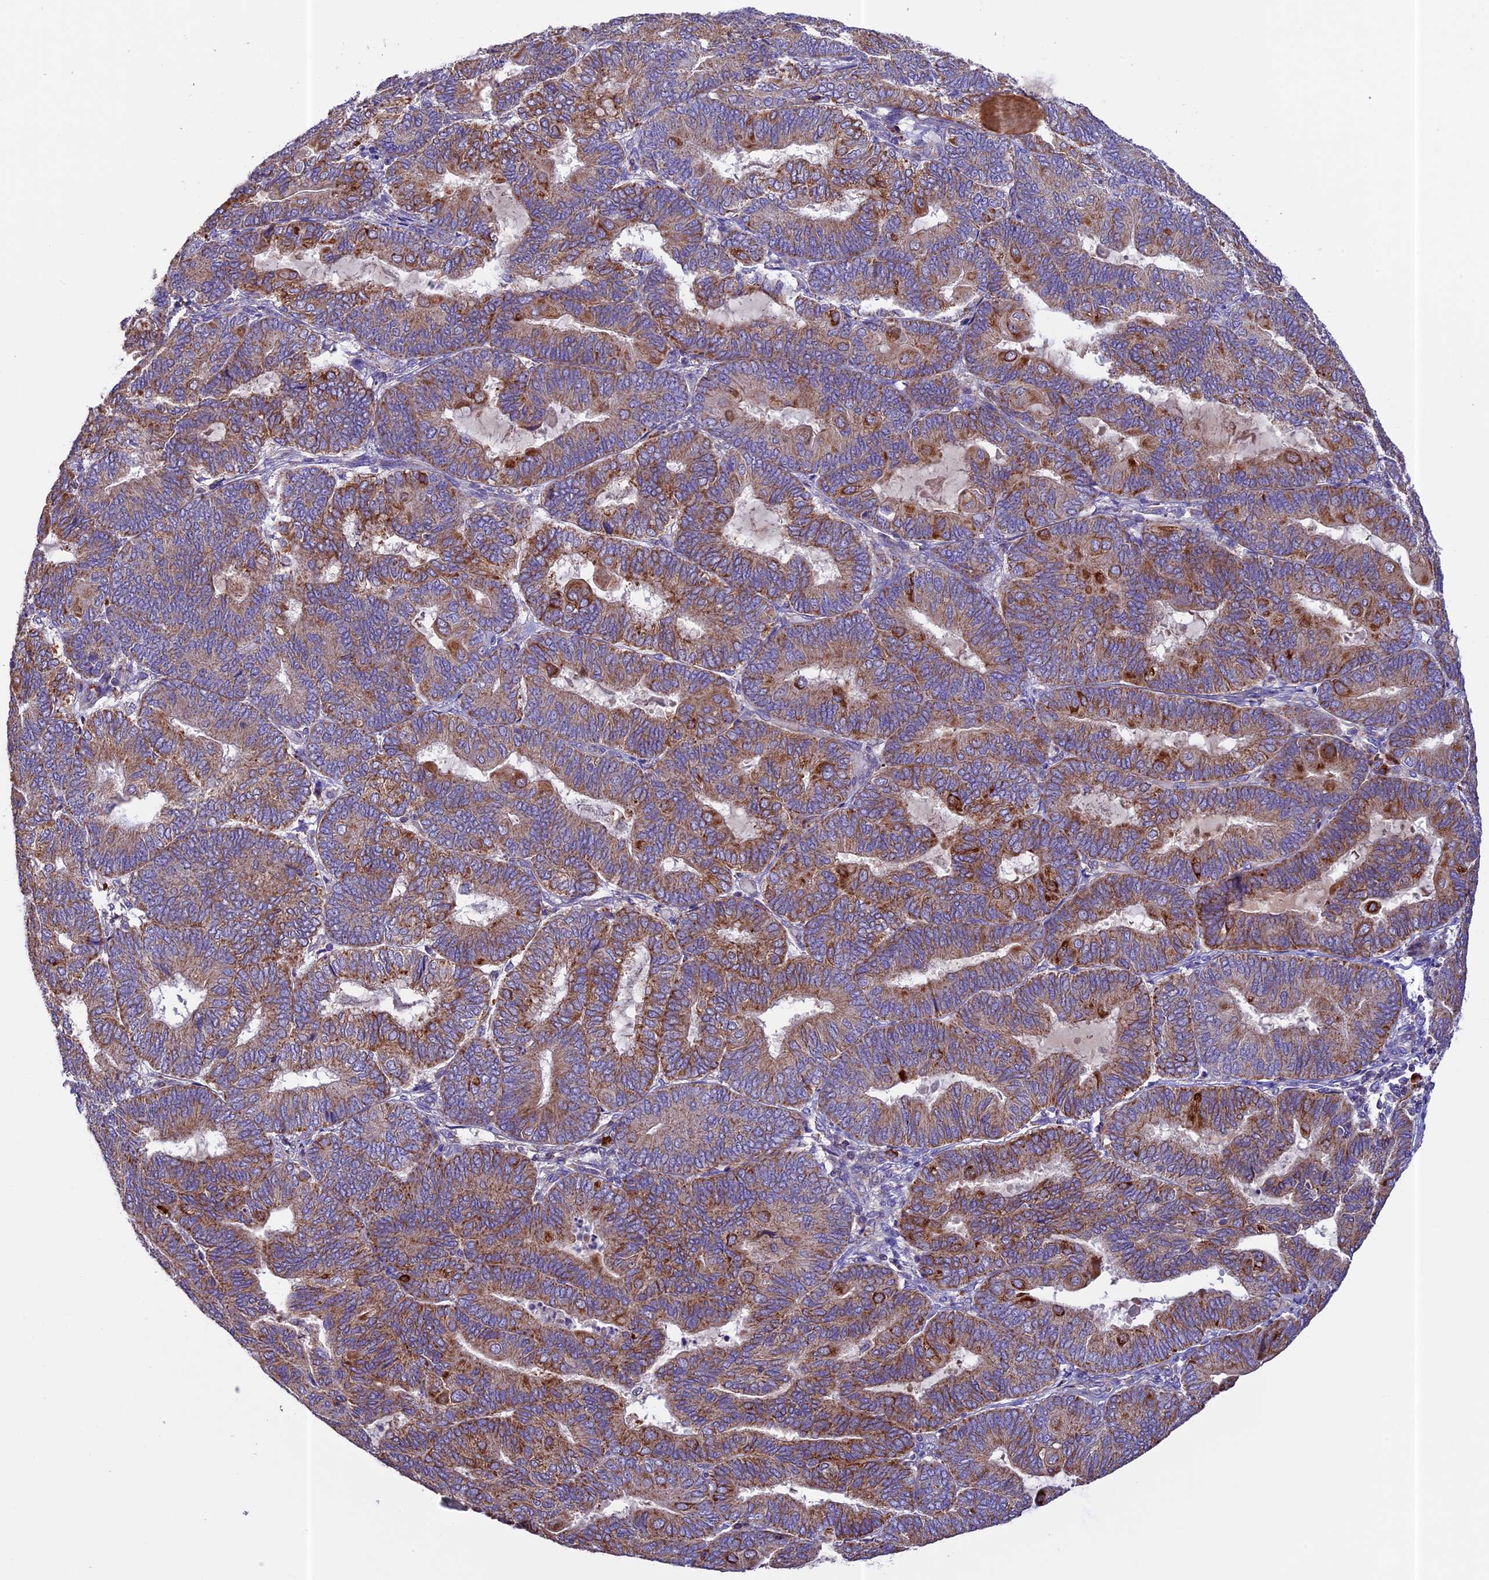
{"staining": {"intensity": "moderate", "quantity": ">75%", "location": "cytoplasmic/membranous"}, "tissue": "endometrial cancer", "cell_type": "Tumor cells", "image_type": "cancer", "snomed": [{"axis": "morphology", "description": "Adenocarcinoma, NOS"}, {"axis": "topography", "description": "Endometrium"}], "caption": "Endometrial adenocarcinoma stained with DAB (3,3'-diaminobenzidine) immunohistochemistry demonstrates medium levels of moderate cytoplasmic/membranous positivity in about >75% of tumor cells. The staining was performed using DAB (3,3'-diaminobenzidine) to visualize the protein expression in brown, while the nuclei were stained in blue with hematoxylin (Magnification: 20x).", "gene": "METTL22", "patient": {"sex": "female", "age": 81}}